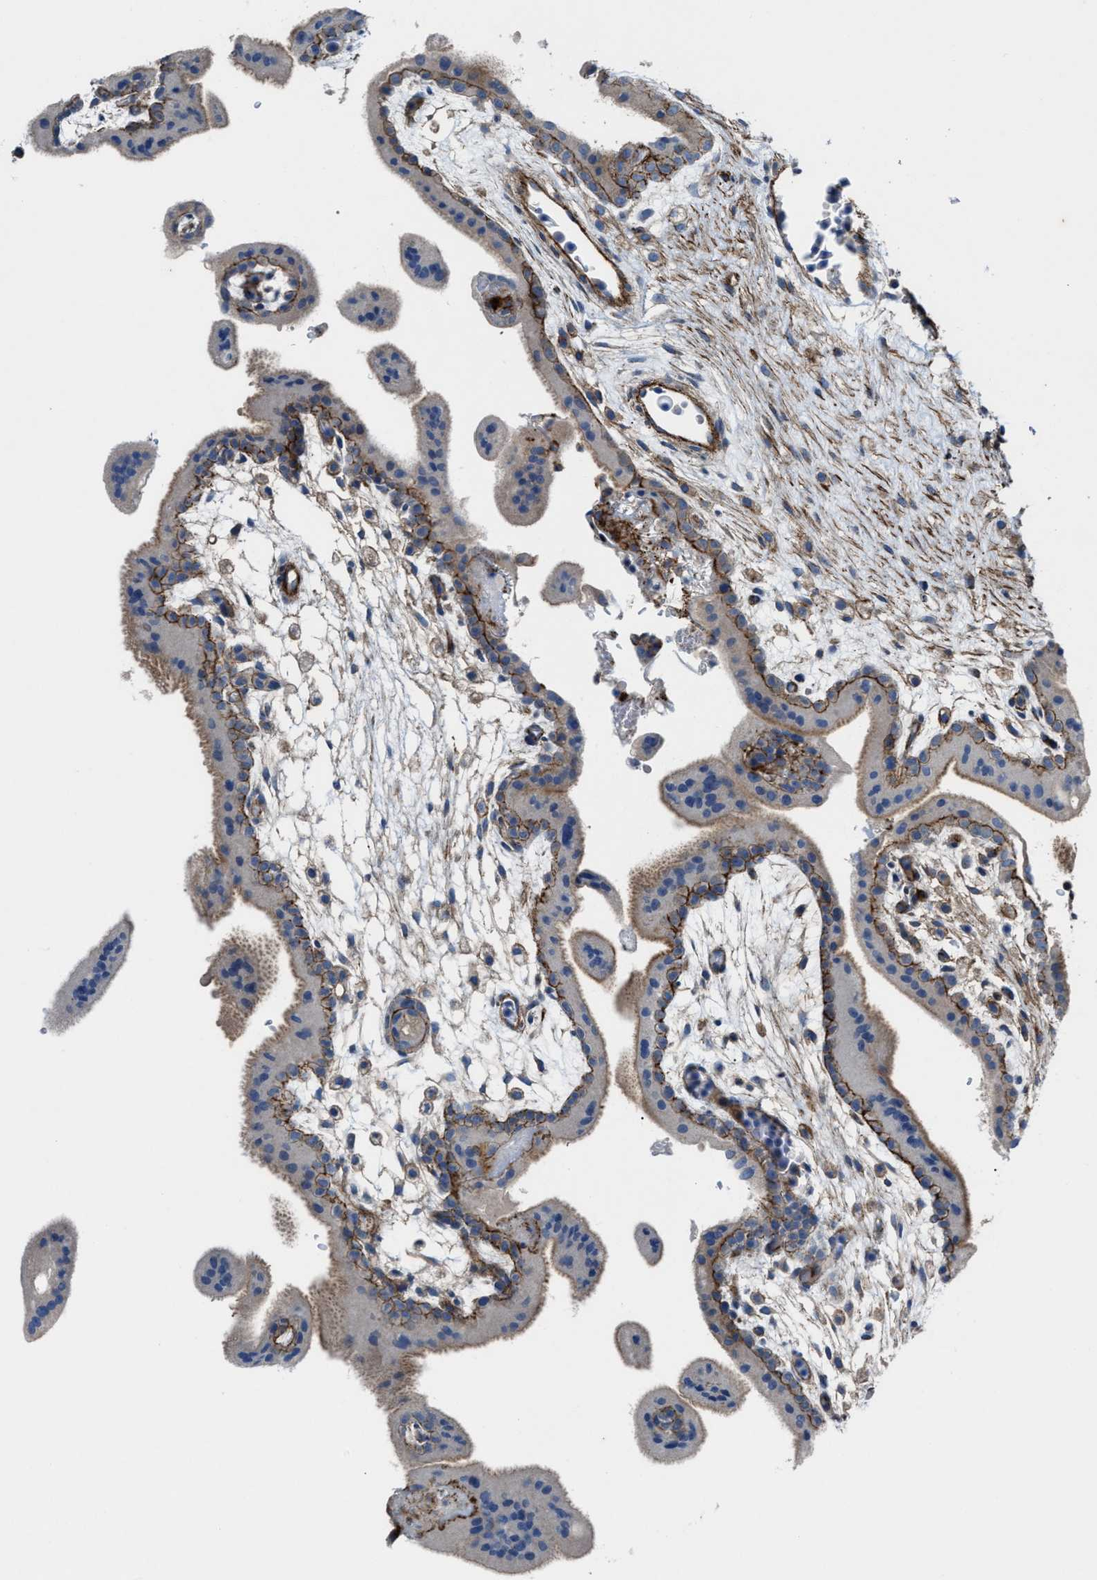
{"staining": {"intensity": "moderate", "quantity": ">75%", "location": "cytoplasmic/membranous"}, "tissue": "placenta", "cell_type": "Trophoblastic cells", "image_type": "normal", "snomed": [{"axis": "morphology", "description": "Normal tissue, NOS"}, {"axis": "topography", "description": "Placenta"}], "caption": "Placenta stained with a brown dye demonstrates moderate cytoplasmic/membranous positive staining in approximately >75% of trophoblastic cells.", "gene": "AGPAT2", "patient": {"sex": "female", "age": 35}}